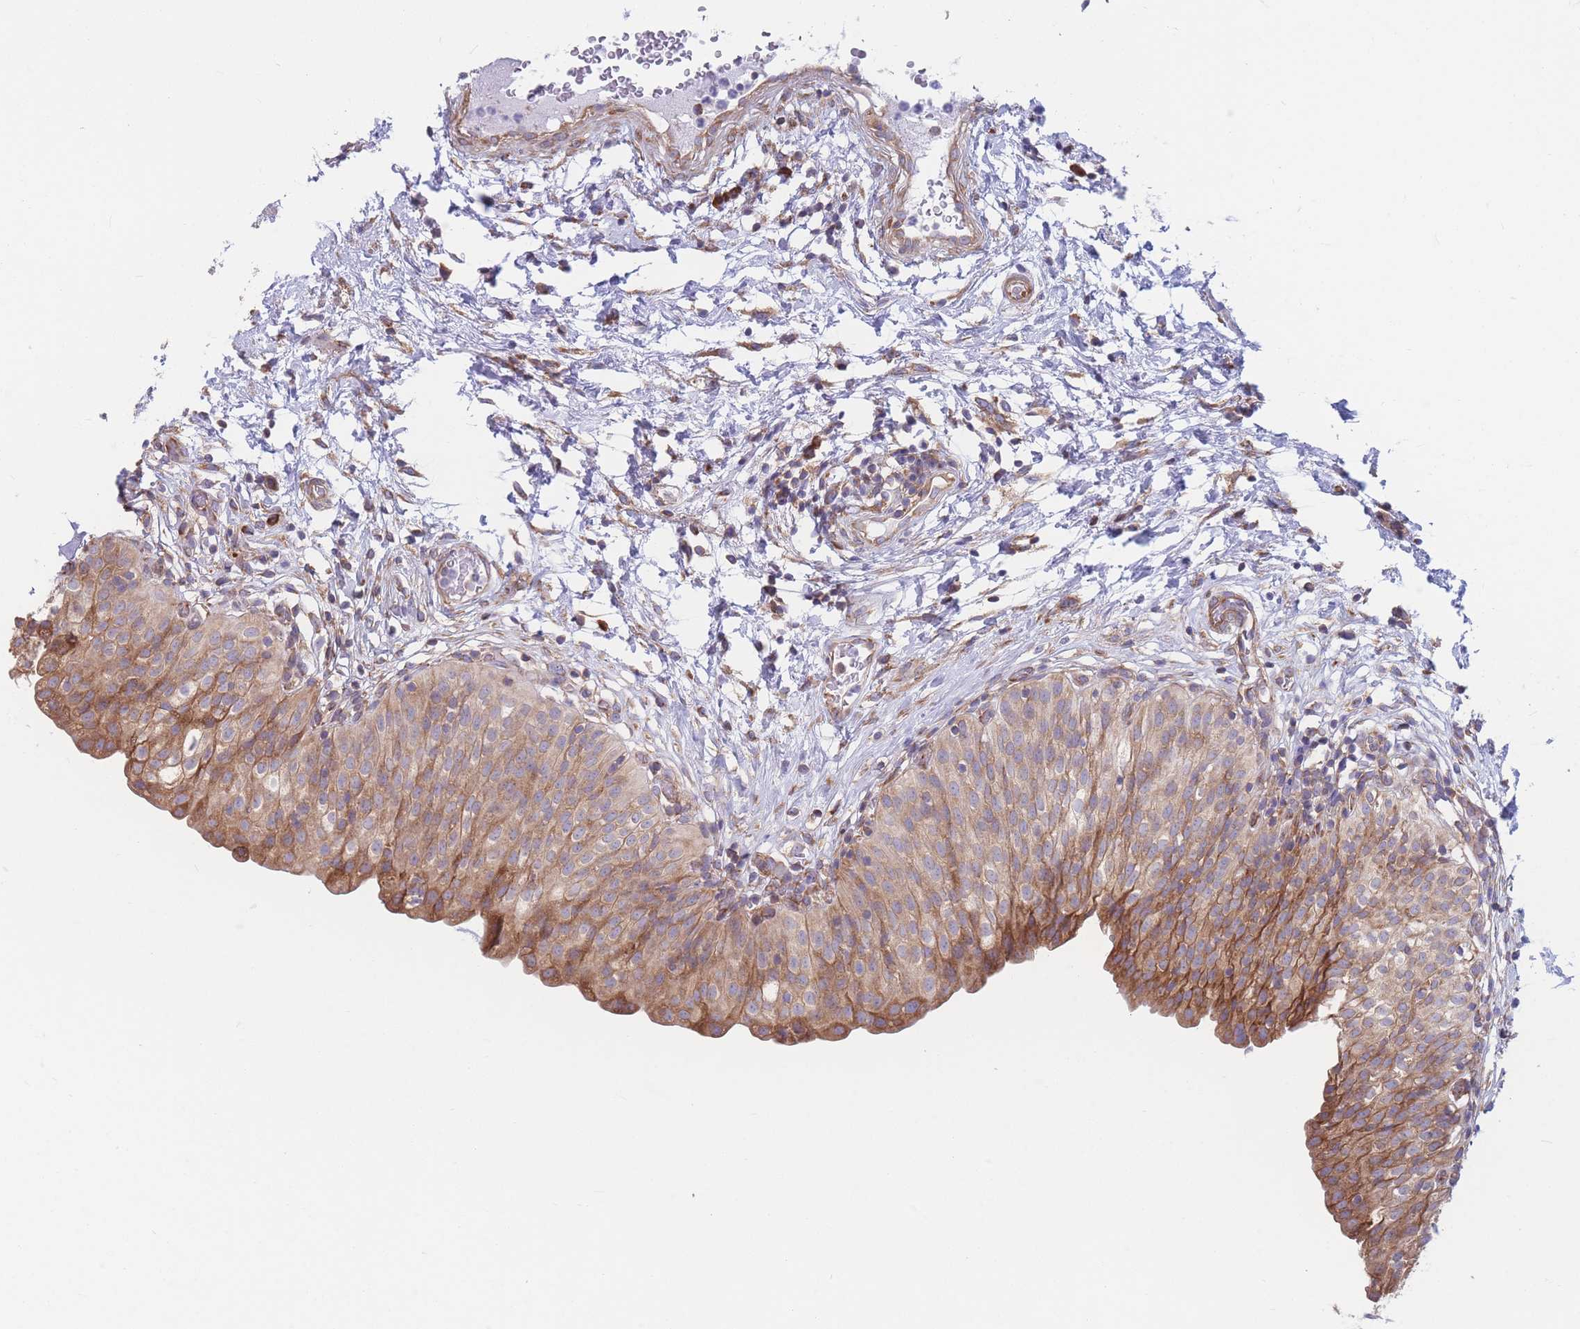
{"staining": {"intensity": "moderate", "quantity": ">75%", "location": "cytoplasmic/membranous"}, "tissue": "urinary bladder", "cell_type": "Urothelial cells", "image_type": "normal", "snomed": [{"axis": "morphology", "description": "Normal tissue, NOS"}, {"axis": "topography", "description": "Urinary bladder"}], "caption": "Urothelial cells show moderate cytoplasmic/membranous expression in approximately >75% of cells in normal urinary bladder. Ihc stains the protein in brown and the nuclei are stained blue.", "gene": "RPL8", "patient": {"sex": "male", "age": 55}}